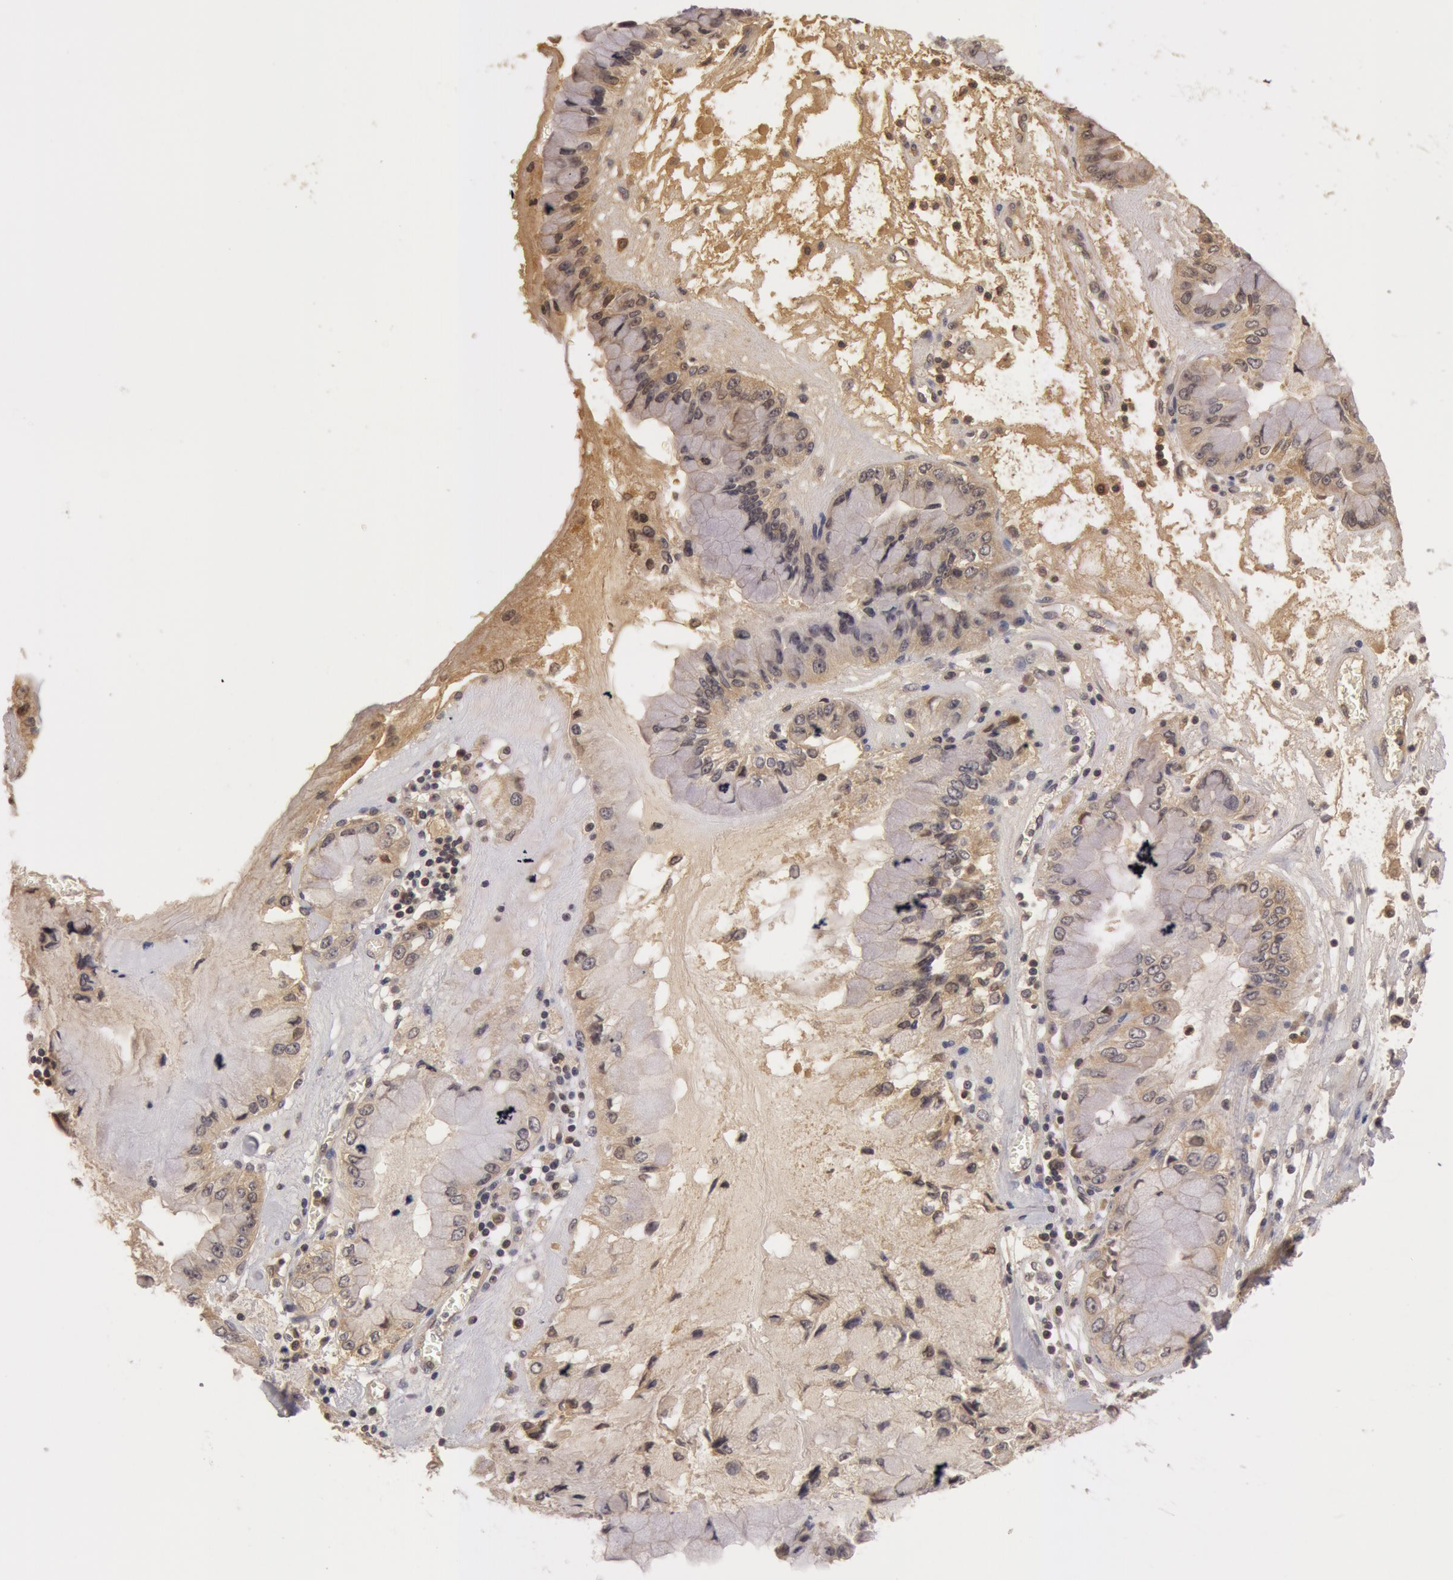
{"staining": {"intensity": "weak", "quantity": ">75%", "location": "cytoplasmic/membranous"}, "tissue": "liver cancer", "cell_type": "Tumor cells", "image_type": "cancer", "snomed": [{"axis": "morphology", "description": "Cholangiocarcinoma"}, {"axis": "topography", "description": "Liver"}], "caption": "Liver cholangiocarcinoma tissue shows weak cytoplasmic/membranous positivity in about >75% of tumor cells, visualized by immunohistochemistry.", "gene": "BCHE", "patient": {"sex": "female", "age": 79}}